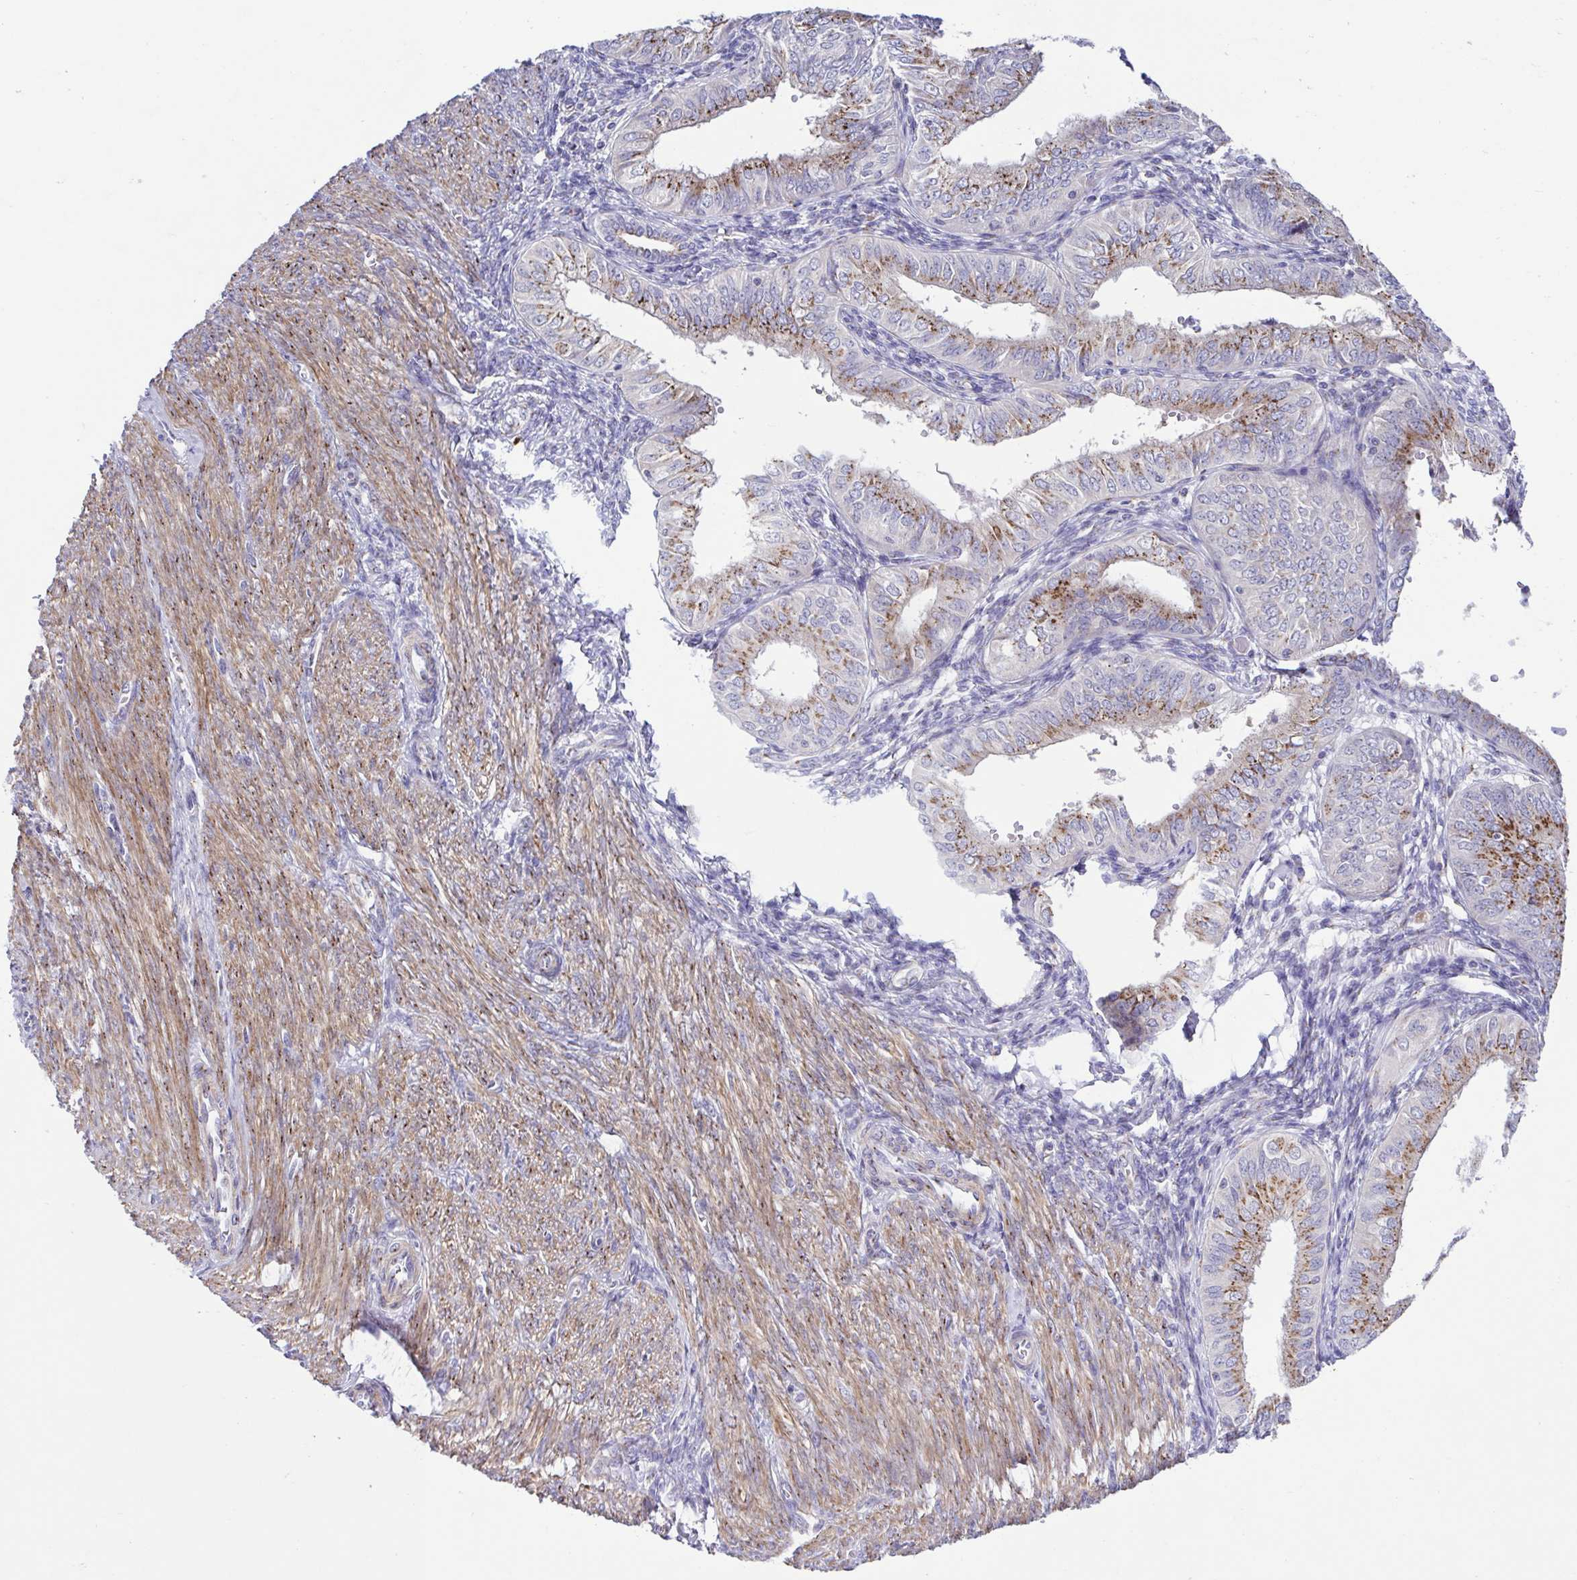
{"staining": {"intensity": "moderate", "quantity": "25%-75%", "location": "cytoplasmic/membranous"}, "tissue": "endometrial cancer", "cell_type": "Tumor cells", "image_type": "cancer", "snomed": [{"axis": "morphology", "description": "Adenocarcinoma, NOS"}, {"axis": "topography", "description": "Endometrium"}], "caption": "Endometrial cancer was stained to show a protein in brown. There is medium levels of moderate cytoplasmic/membranous positivity in about 25%-75% of tumor cells. (brown staining indicates protein expression, while blue staining denotes nuclei).", "gene": "COL17A1", "patient": {"sex": "female", "age": 58}}